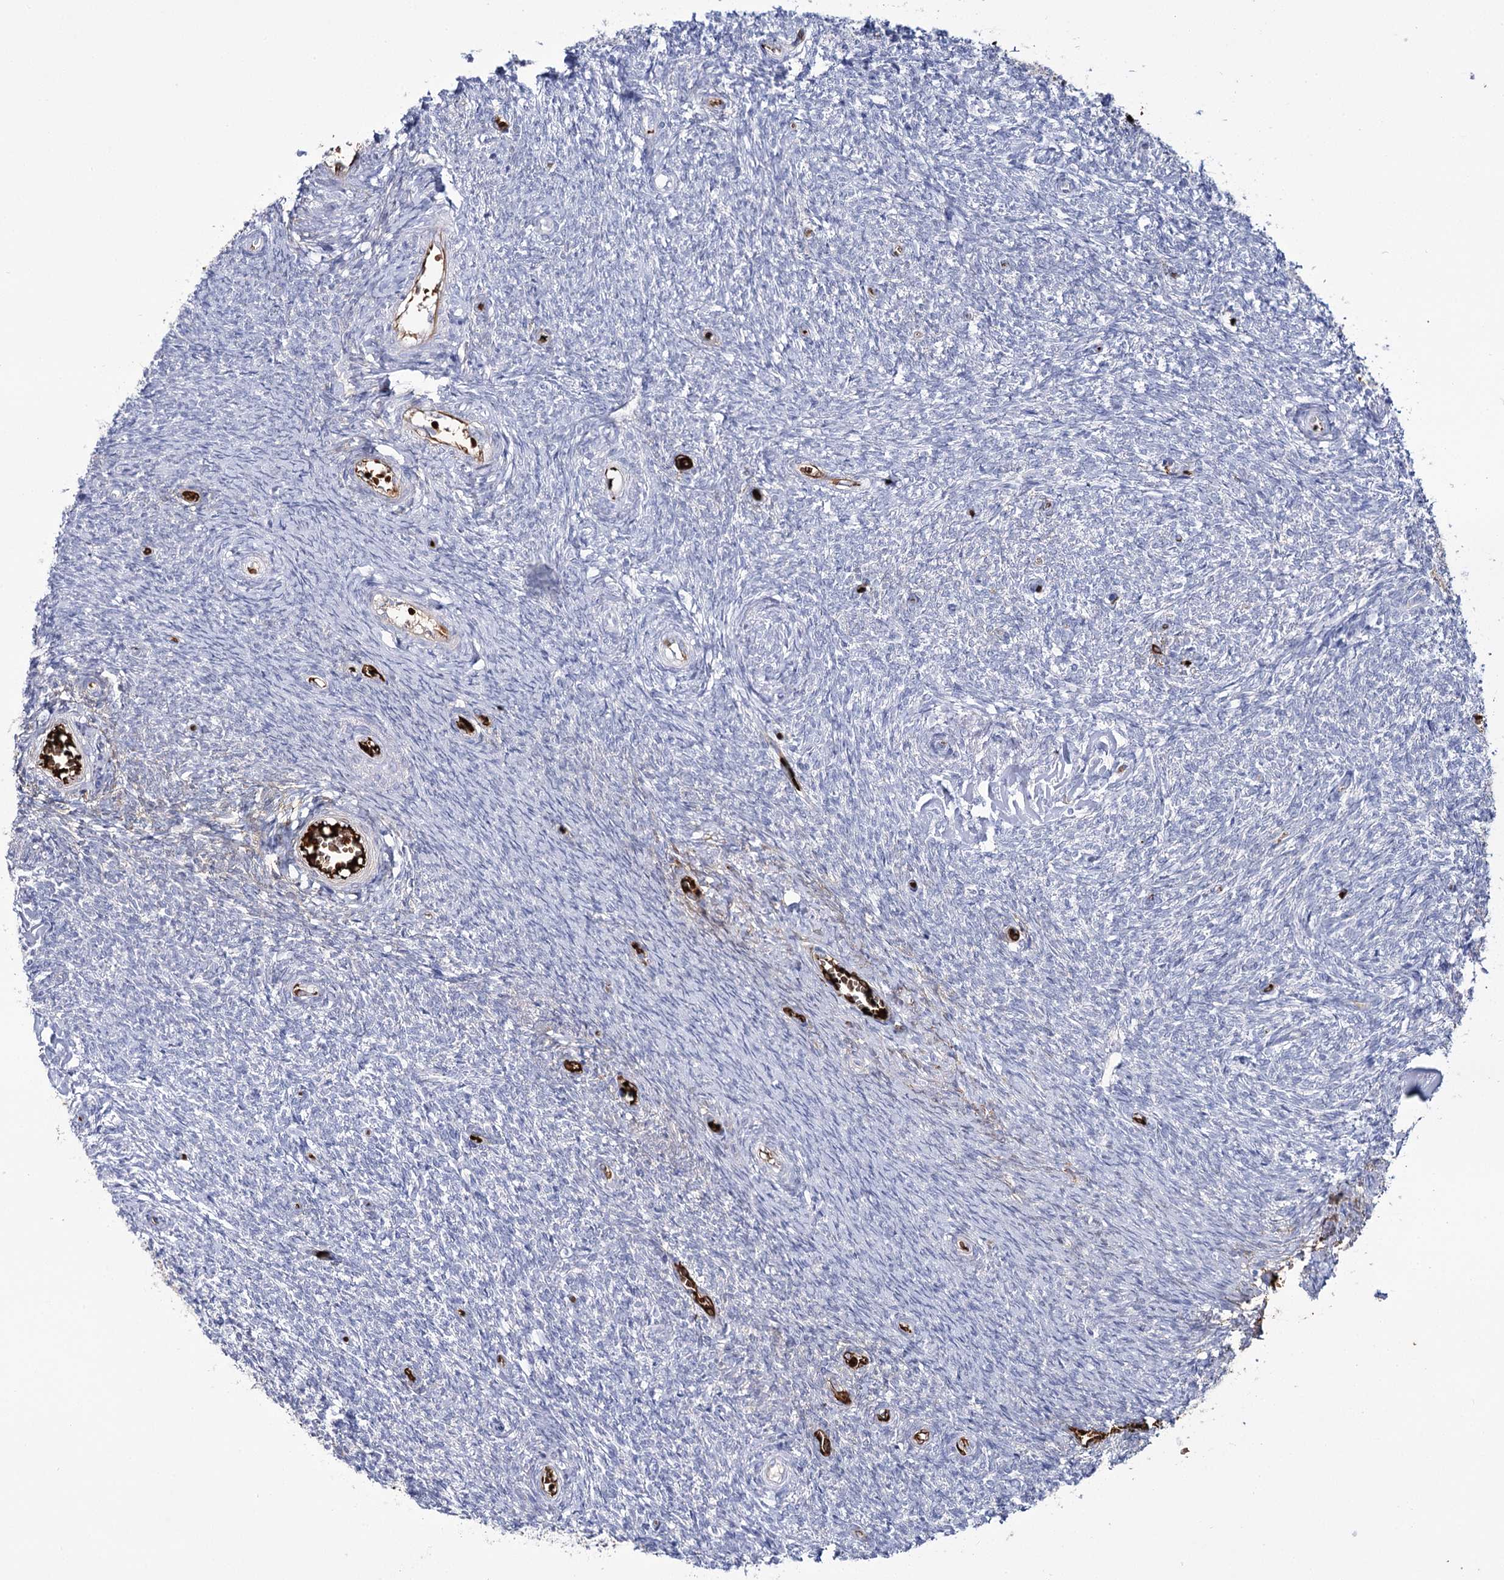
{"staining": {"intensity": "negative", "quantity": "none", "location": "none"}, "tissue": "ovary", "cell_type": "Ovarian stroma cells", "image_type": "normal", "snomed": [{"axis": "morphology", "description": "Normal tissue, NOS"}, {"axis": "topography", "description": "Ovary"}], "caption": "Immunohistochemistry of unremarkable ovary displays no staining in ovarian stroma cells.", "gene": "GBF1", "patient": {"sex": "female", "age": 44}}